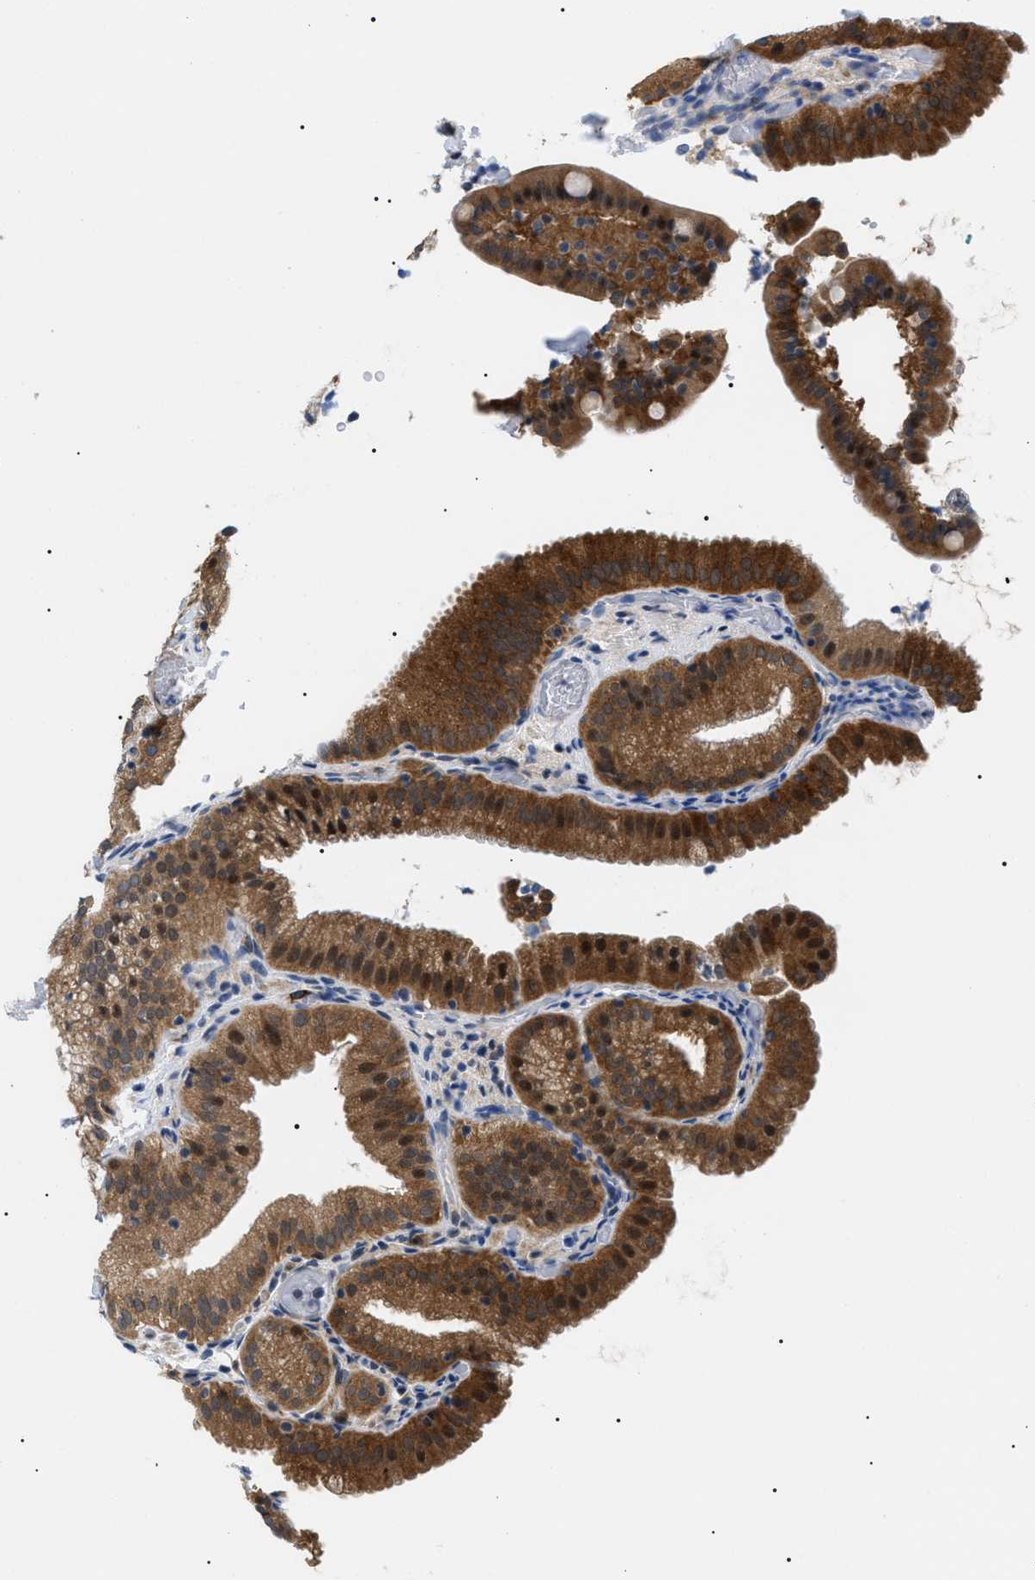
{"staining": {"intensity": "strong", "quantity": ">75%", "location": "cytoplasmic/membranous"}, "tissue": "gallbladder", "cell_type": "Glandular cells", "image_type": "normal", "snomed": [{"axis": "morphology", "description": "Normal tissue, NOS"}, {"axis": "topography", "description": "Gallbladder"}], "caption": "DAB immunohistochemical staining of benign gallbladder shows strong cytoplasmic/membranous protein positivity in approximately >75% of glandular cells.", "gene": "GARRE1", "patient": {"sex": "male", "age": 54}}